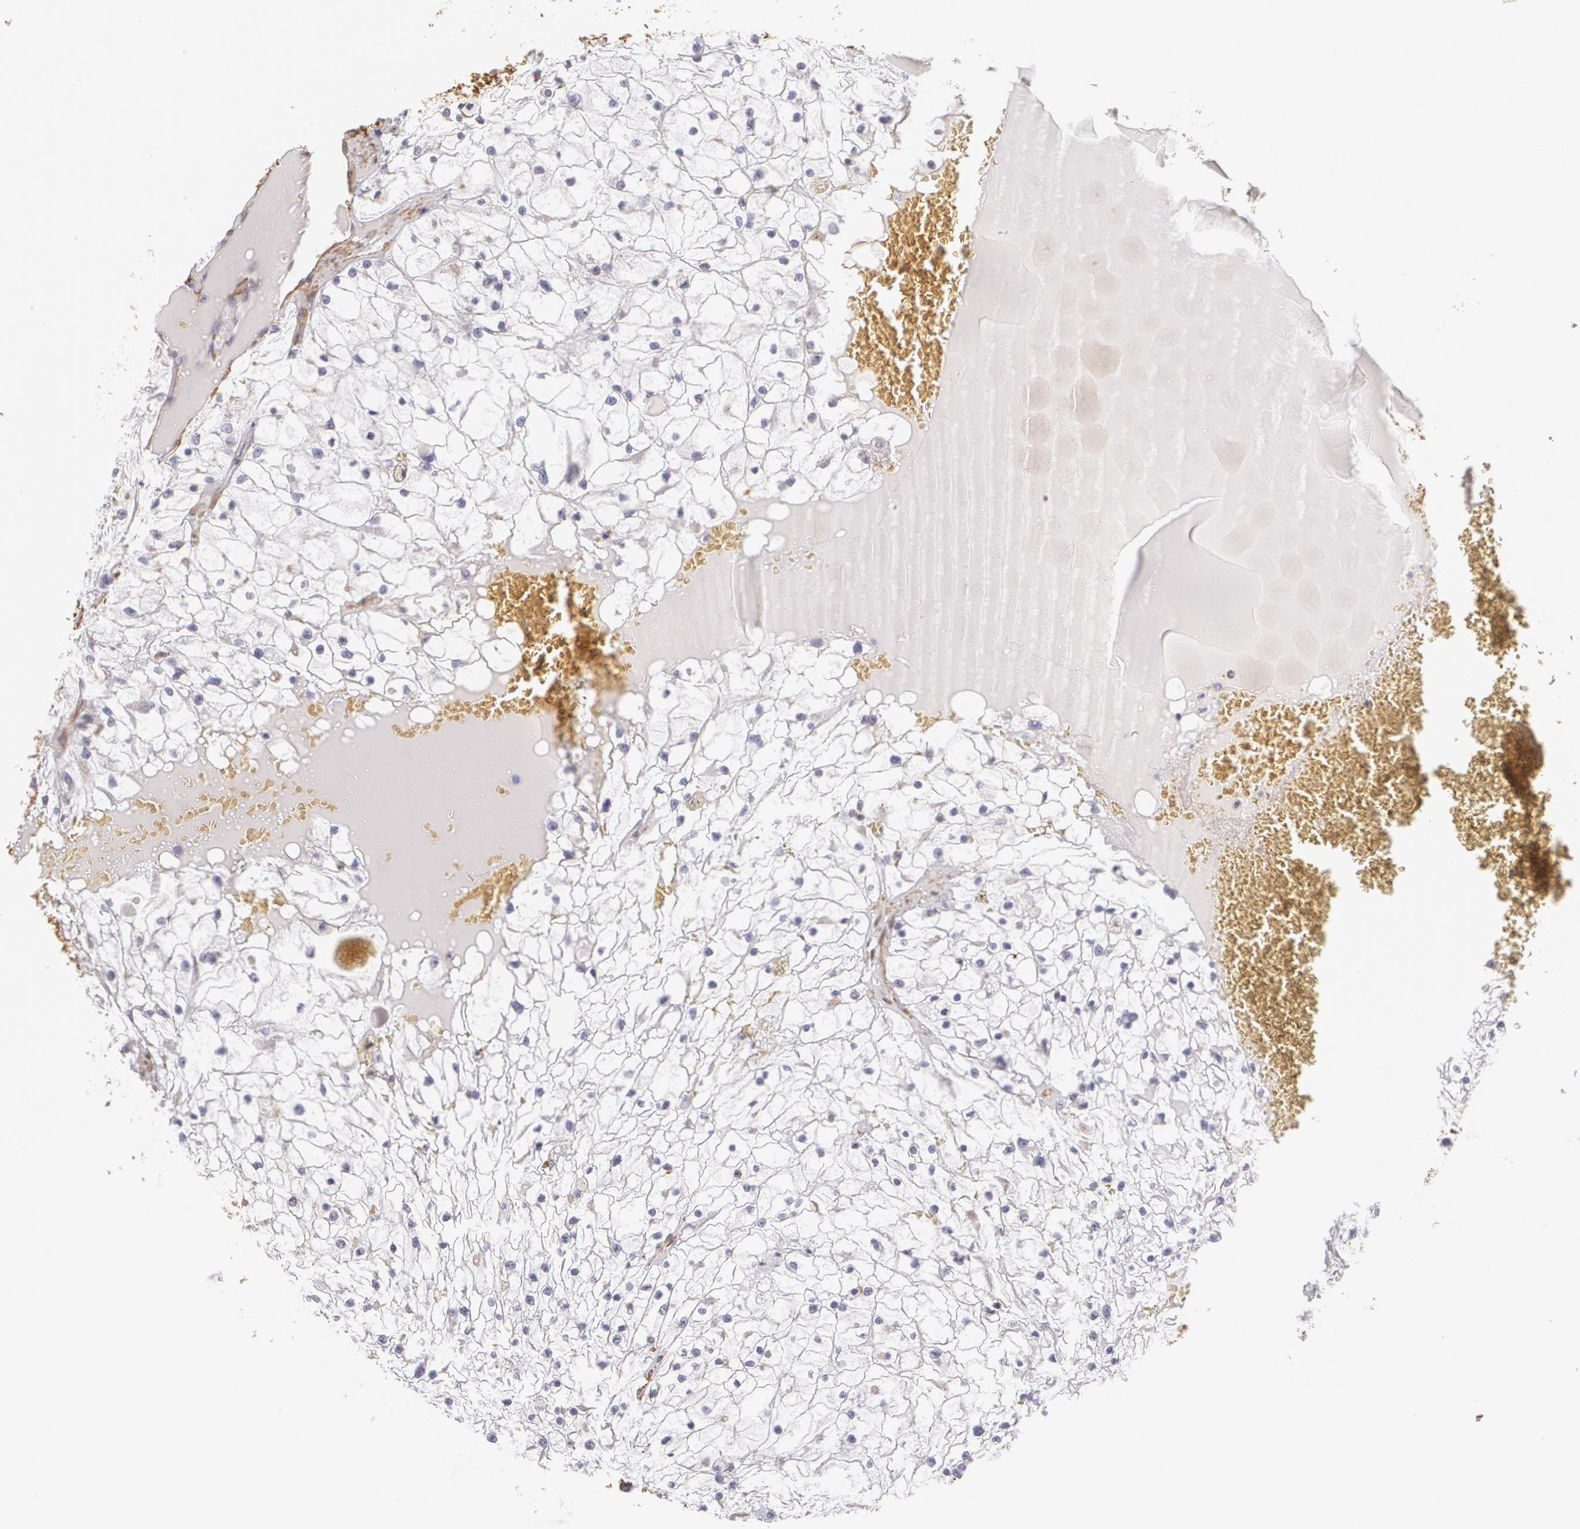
{"staining": {"intensity": "weak", "quantity": "25%-75%", "location": "cytoplasmic/membranous"}, "tissue": "renal cancer", "cell_type": "Tumor cells", "image_type": "cancer", "snomed": [{"axis": "morphology", "description": "Adenocarcinoma, NOS"}, {"axis": "topography", "description": "Kidney"}], "caption": "Adenocarcinoma (renal) stained with IHC displays weak cytoplasmic/membranous positivity in approximately 25%-75% of tumor cells. (DAB (3,3'-diaminobenzidine) IHC with brightfield microscopy, high magnification).", "gene": "VAMP1", "patient": {"sex": "male", "age": 61}}